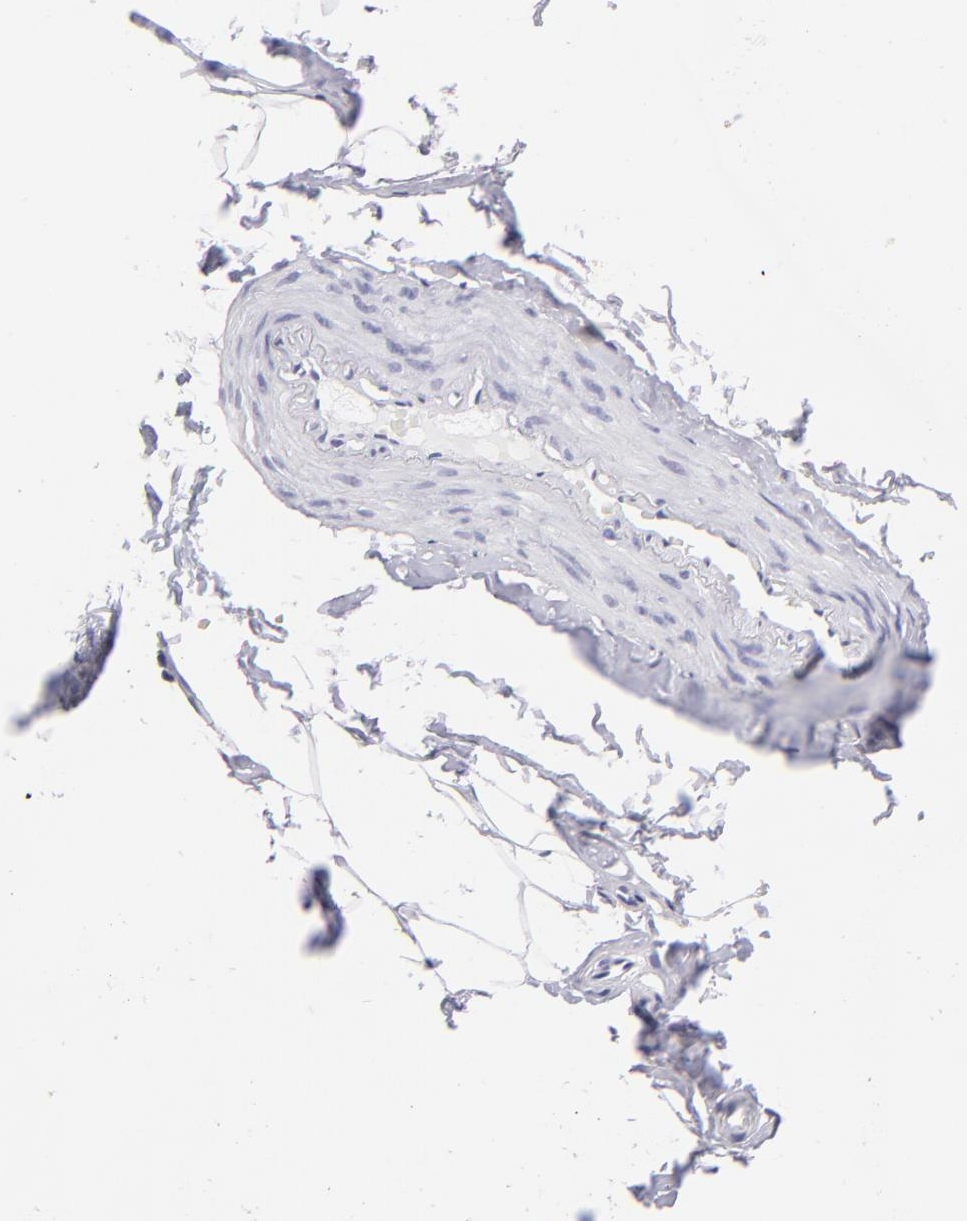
{"staining": {"intensity": "negative", "quantity": "none", "location": "none"}, "tissue": "adipose tissue", "cell_type": "Adipocytes", "image_type": "normal", "snomed": [{"axis": "morphology", "description": "Normal tissue, NOS"}, {"axis": "topography", "description": "Soft tissue"}, {"axis": "topography", "description": "Peripheral nerve tissue"}], "caption": "DAB (3,3'-diaminobenzidine) immunohistochemical staining of unremarkable human adipose tissue demonstrates no significant staining in adipocytes.", "gene": "SLC1A2", "patient": {"sex": "female", "age": 68}}